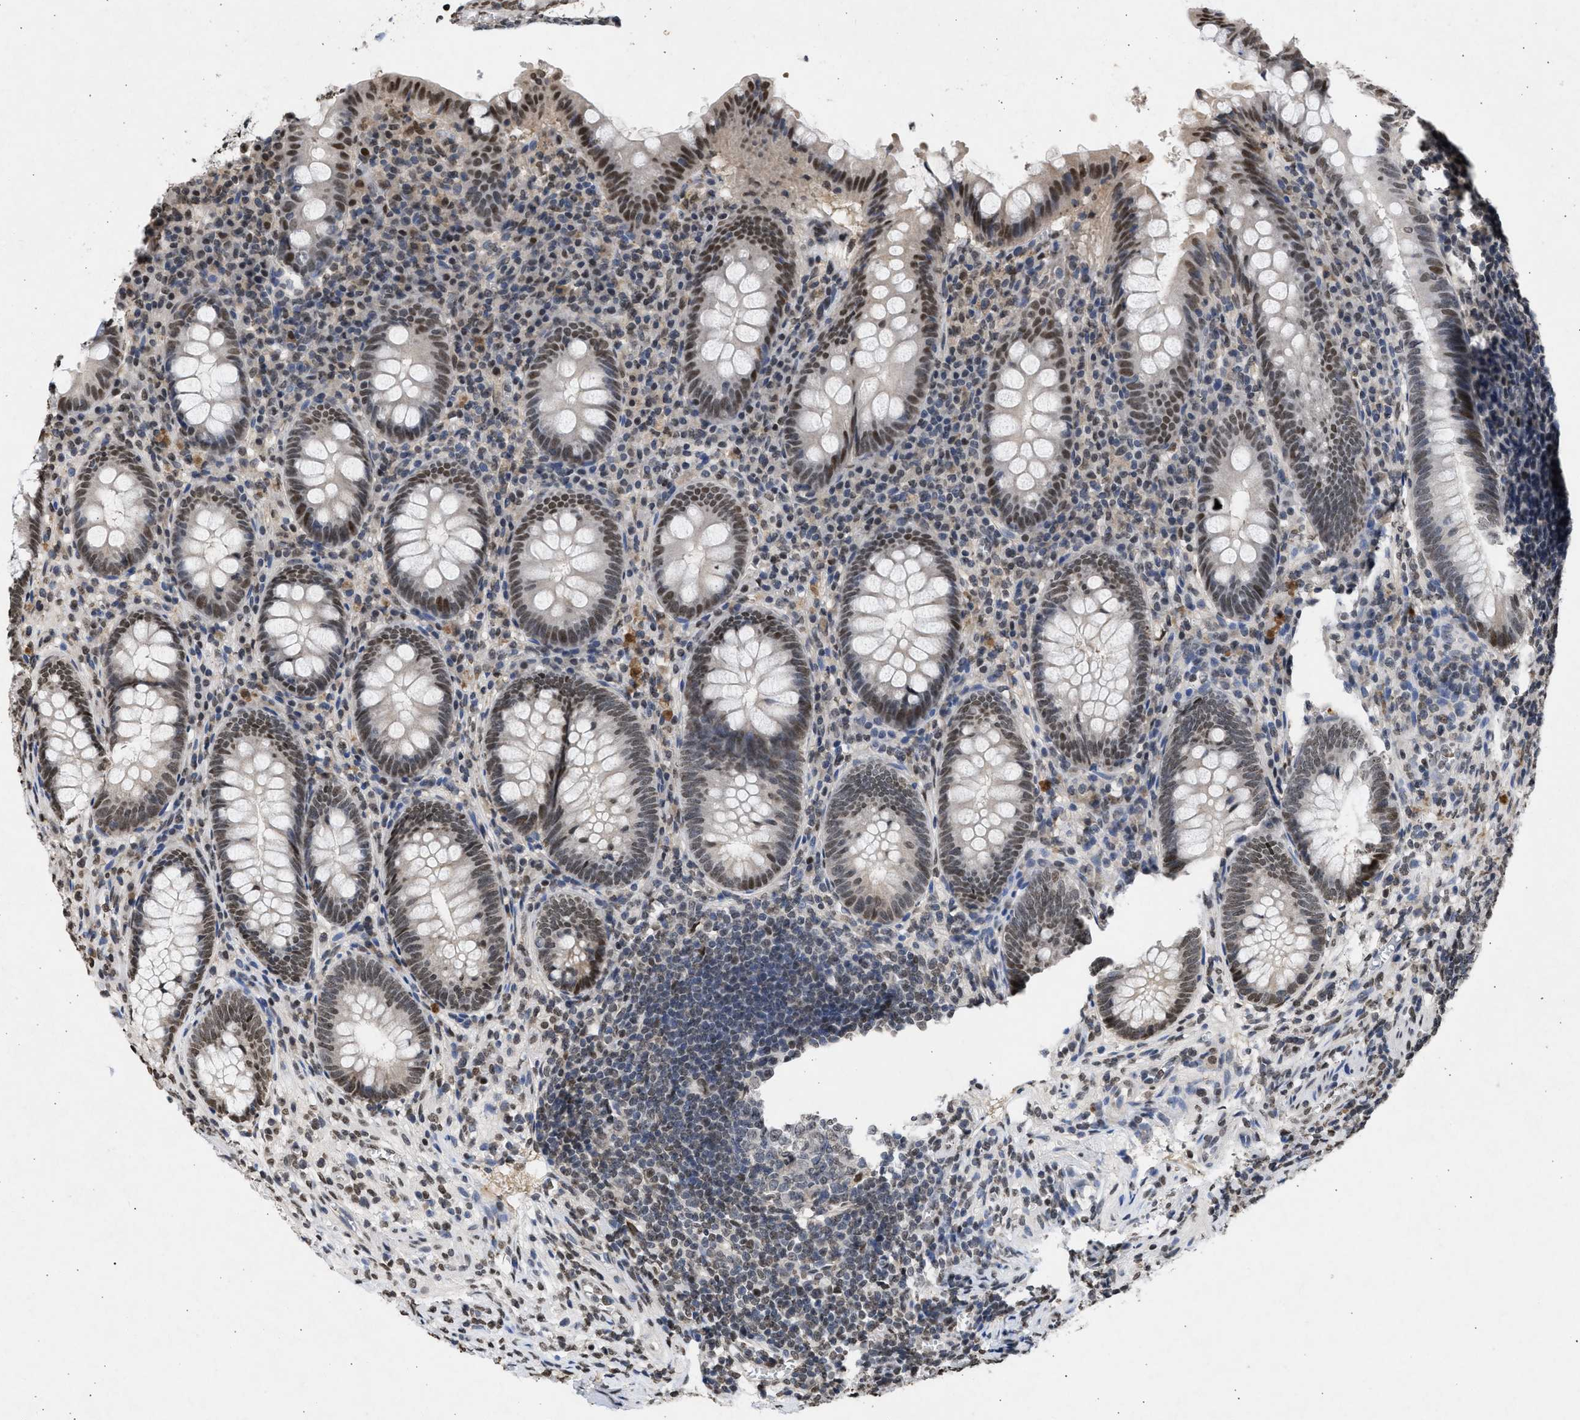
{"staining": {"intensity": "moderate", "quantity": "25%-75%", "location": "nuclear"}, "tissue": "appendix", "cell_type": "Glandular cells", "image_type": "normal", "snomed": [{"axis": "morphology", "description": "Normal tissue, NOS"}, {"axis": "topography", "description": "Appendix"}], "caption": "Human appendix stained for a protein (brown) shows moderate nuclear positive staining in about 25%-75% of glandular cells.", "gene": "NUP35", "patient": {"sex": "male", "age": 56}}